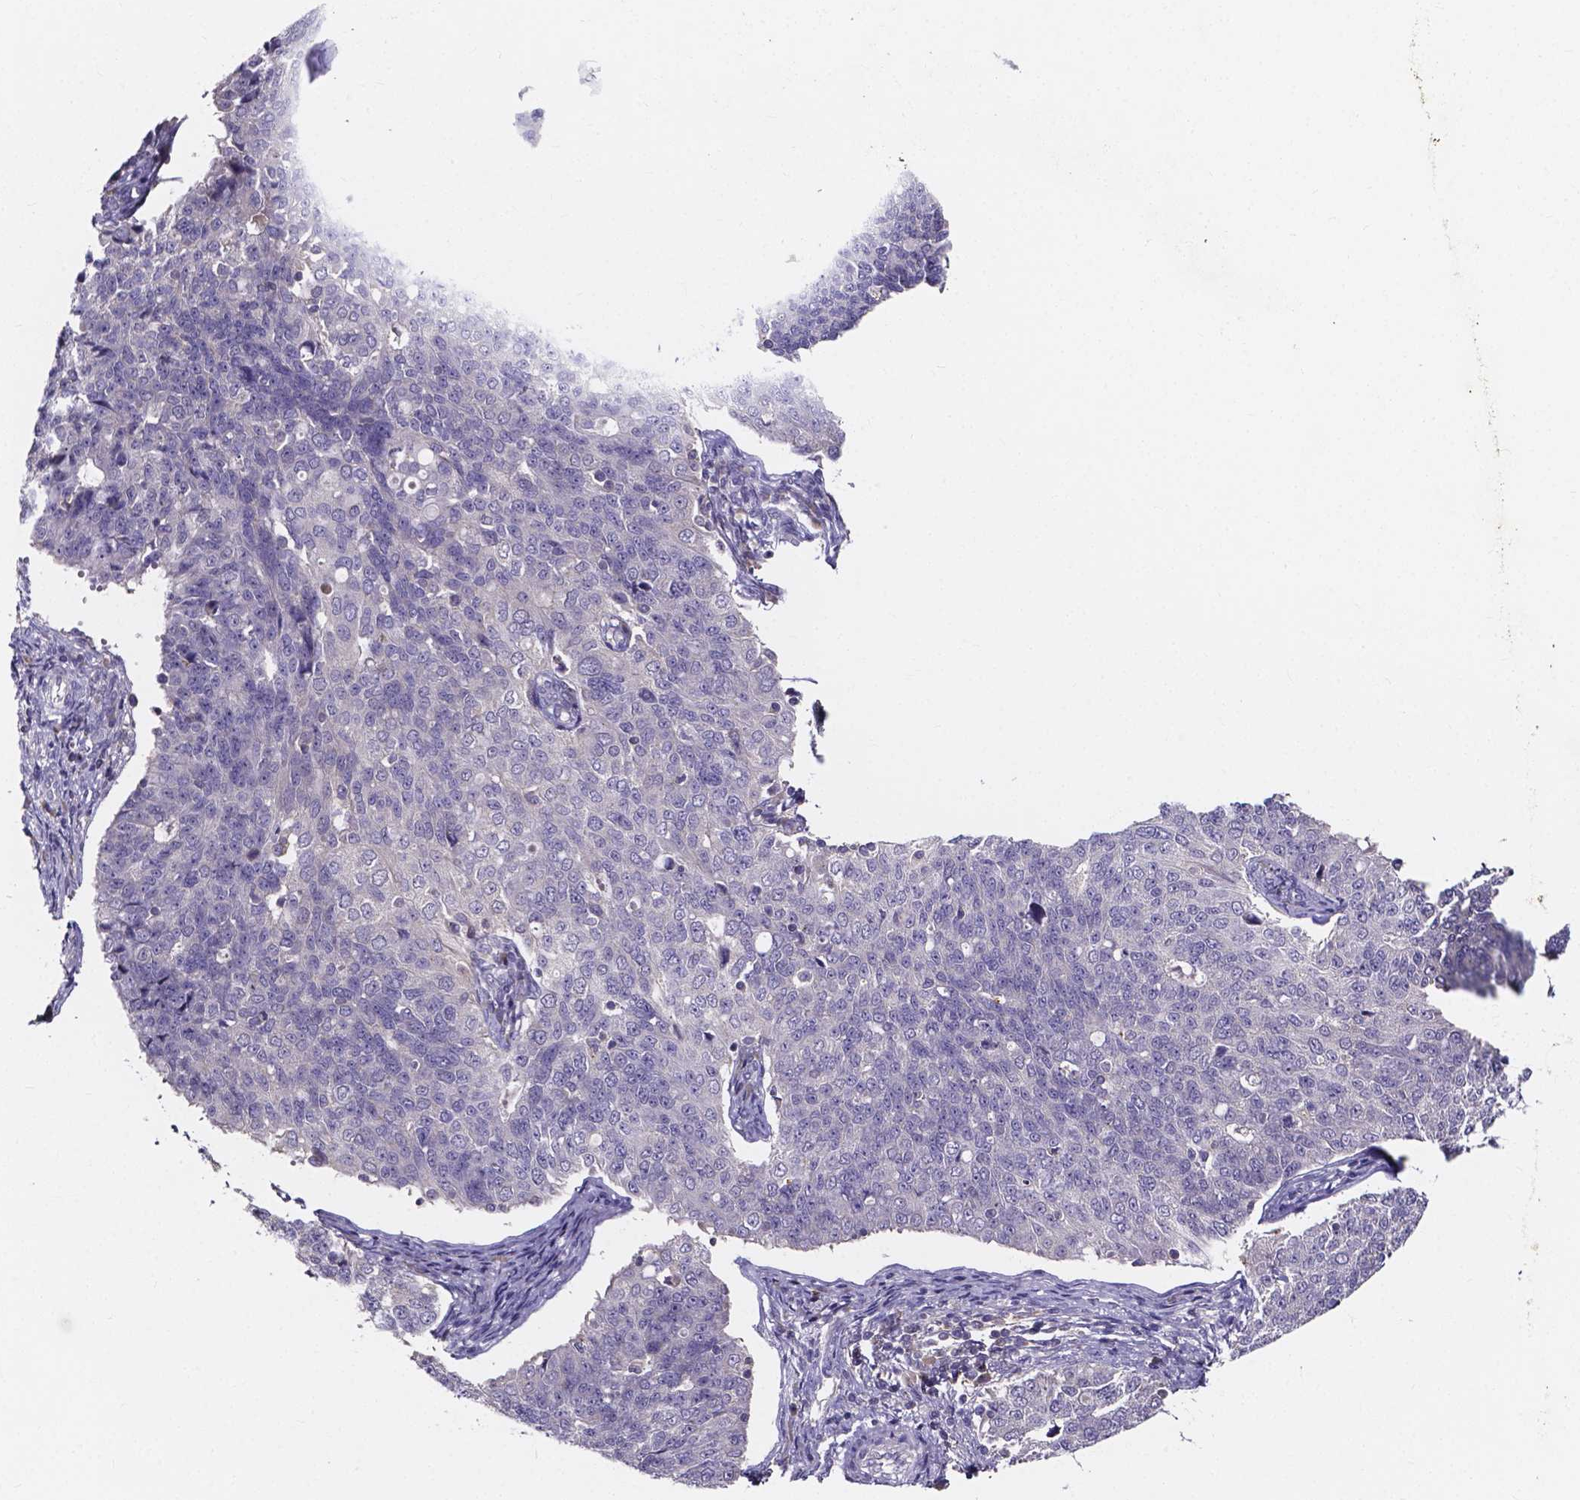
{"staining": {"intensity": "negative", "quantity": "none", "location": "none"}, "tissue": "endometrial cancer", "cell_type": "Tumor cells", "image_type": "cancer", "snomed": [{"axis": "morphology", "description": "Adenocarcinoma, NOS"}, {"axis": "topography", "description": "Endometrium"}], "caption": "The immunohistochemistry photomicrograph has no significant staining in tumor cells of endometrial adenocarcinoma tissue.", "gene": "SPOCD1", "patient": {"sex": "female", "age": 43}}